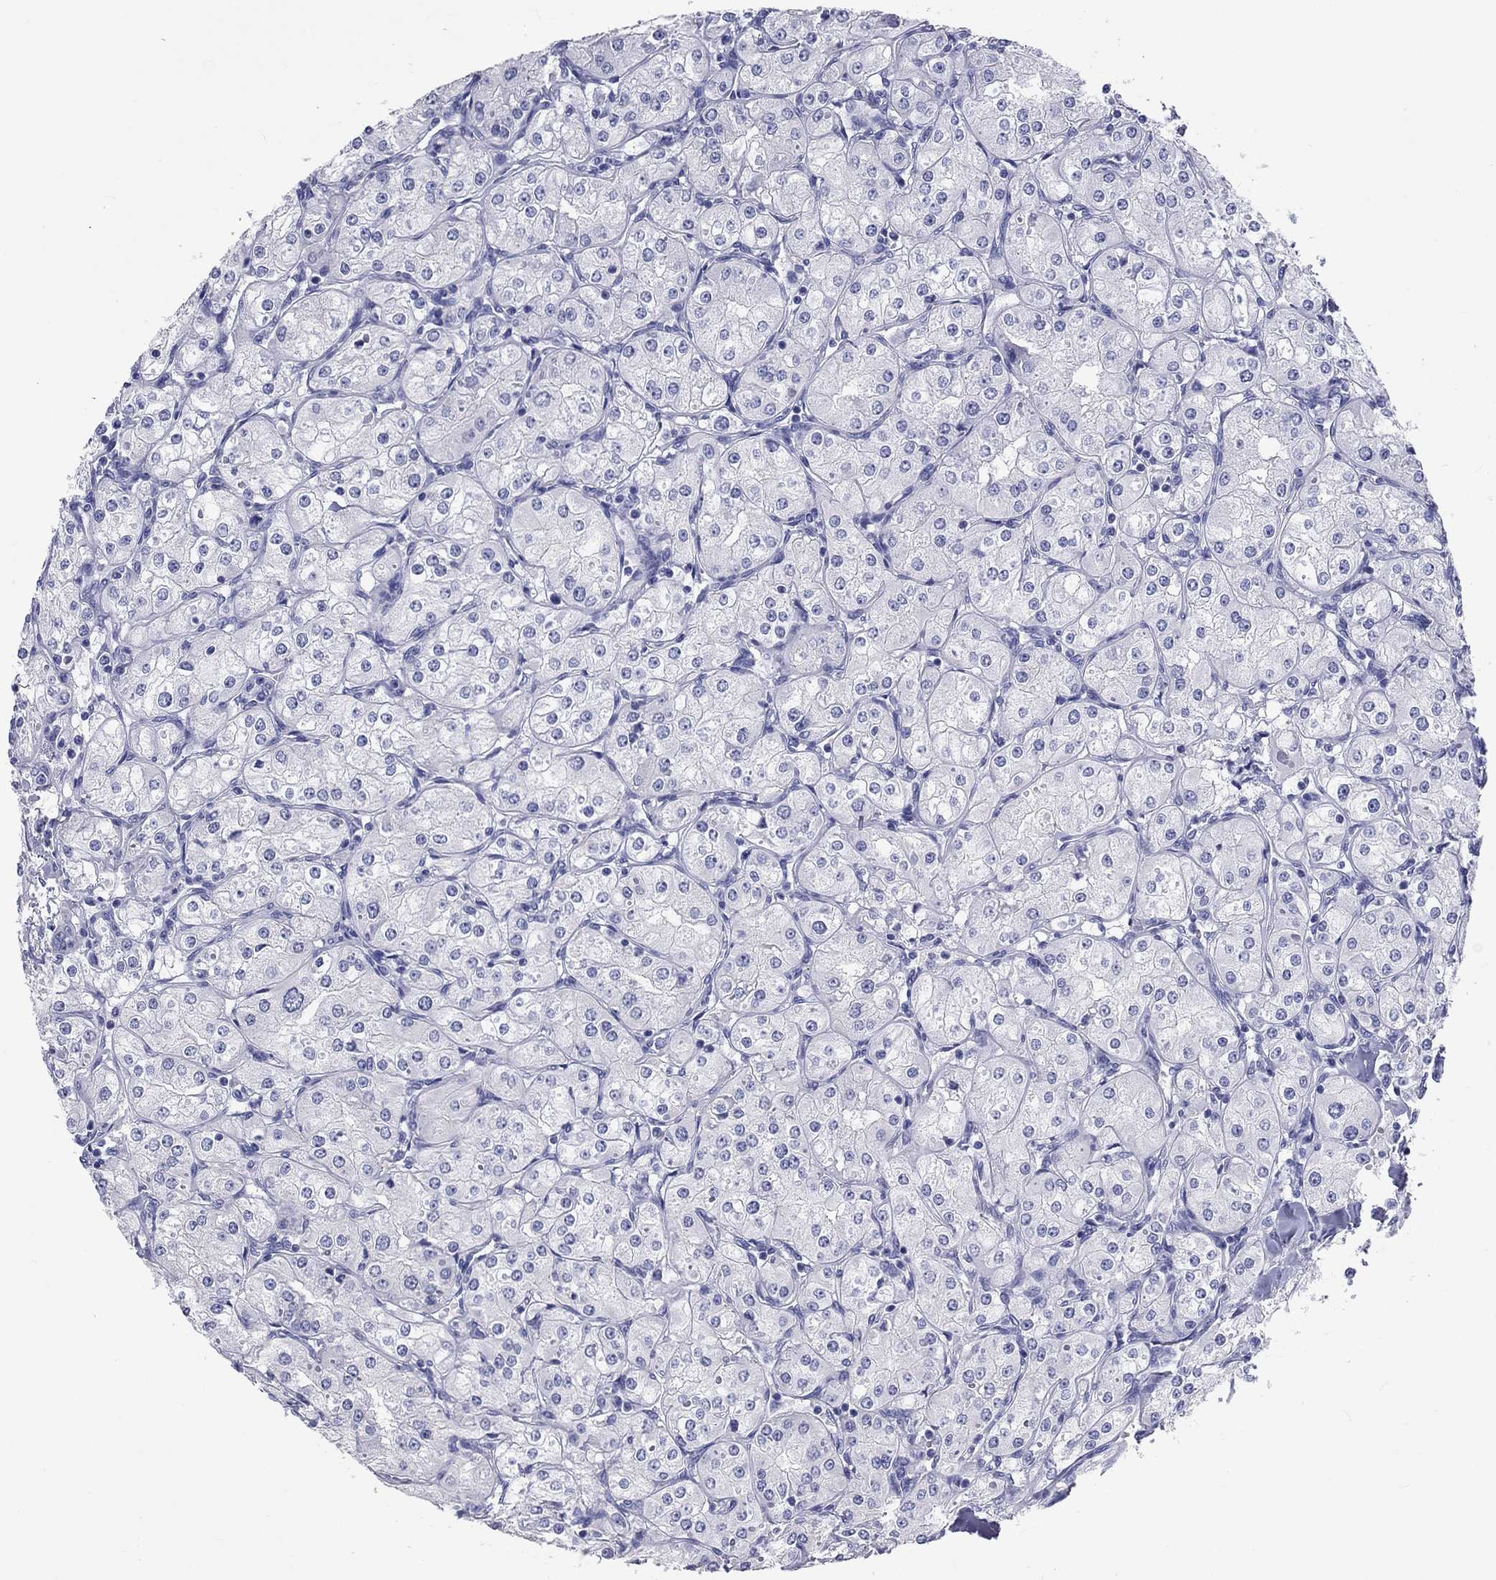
{"staining": {"intensity": "negative", "quantity": "none", "location": "none"}, "tissue": "renal cancer", "cell_type": "Tumor cells", "image_type": "cancer", "snomed": [{"axis": "morphology", "description": "Adenocarcinoma, NOS"}, {"axis": "topography", "description": "Kidney"}], "caption": "Immunohistochemistry micrograph of renal cancer stained for a protein (brown), which shows no staining in tumor cells. Brightfield microscopy of IHC stained with DAB (brown) and hematoxylin (blue), captured at high magnification.", "gene": "DNALI1", "patient": {"sex": "male", "age": 77}}